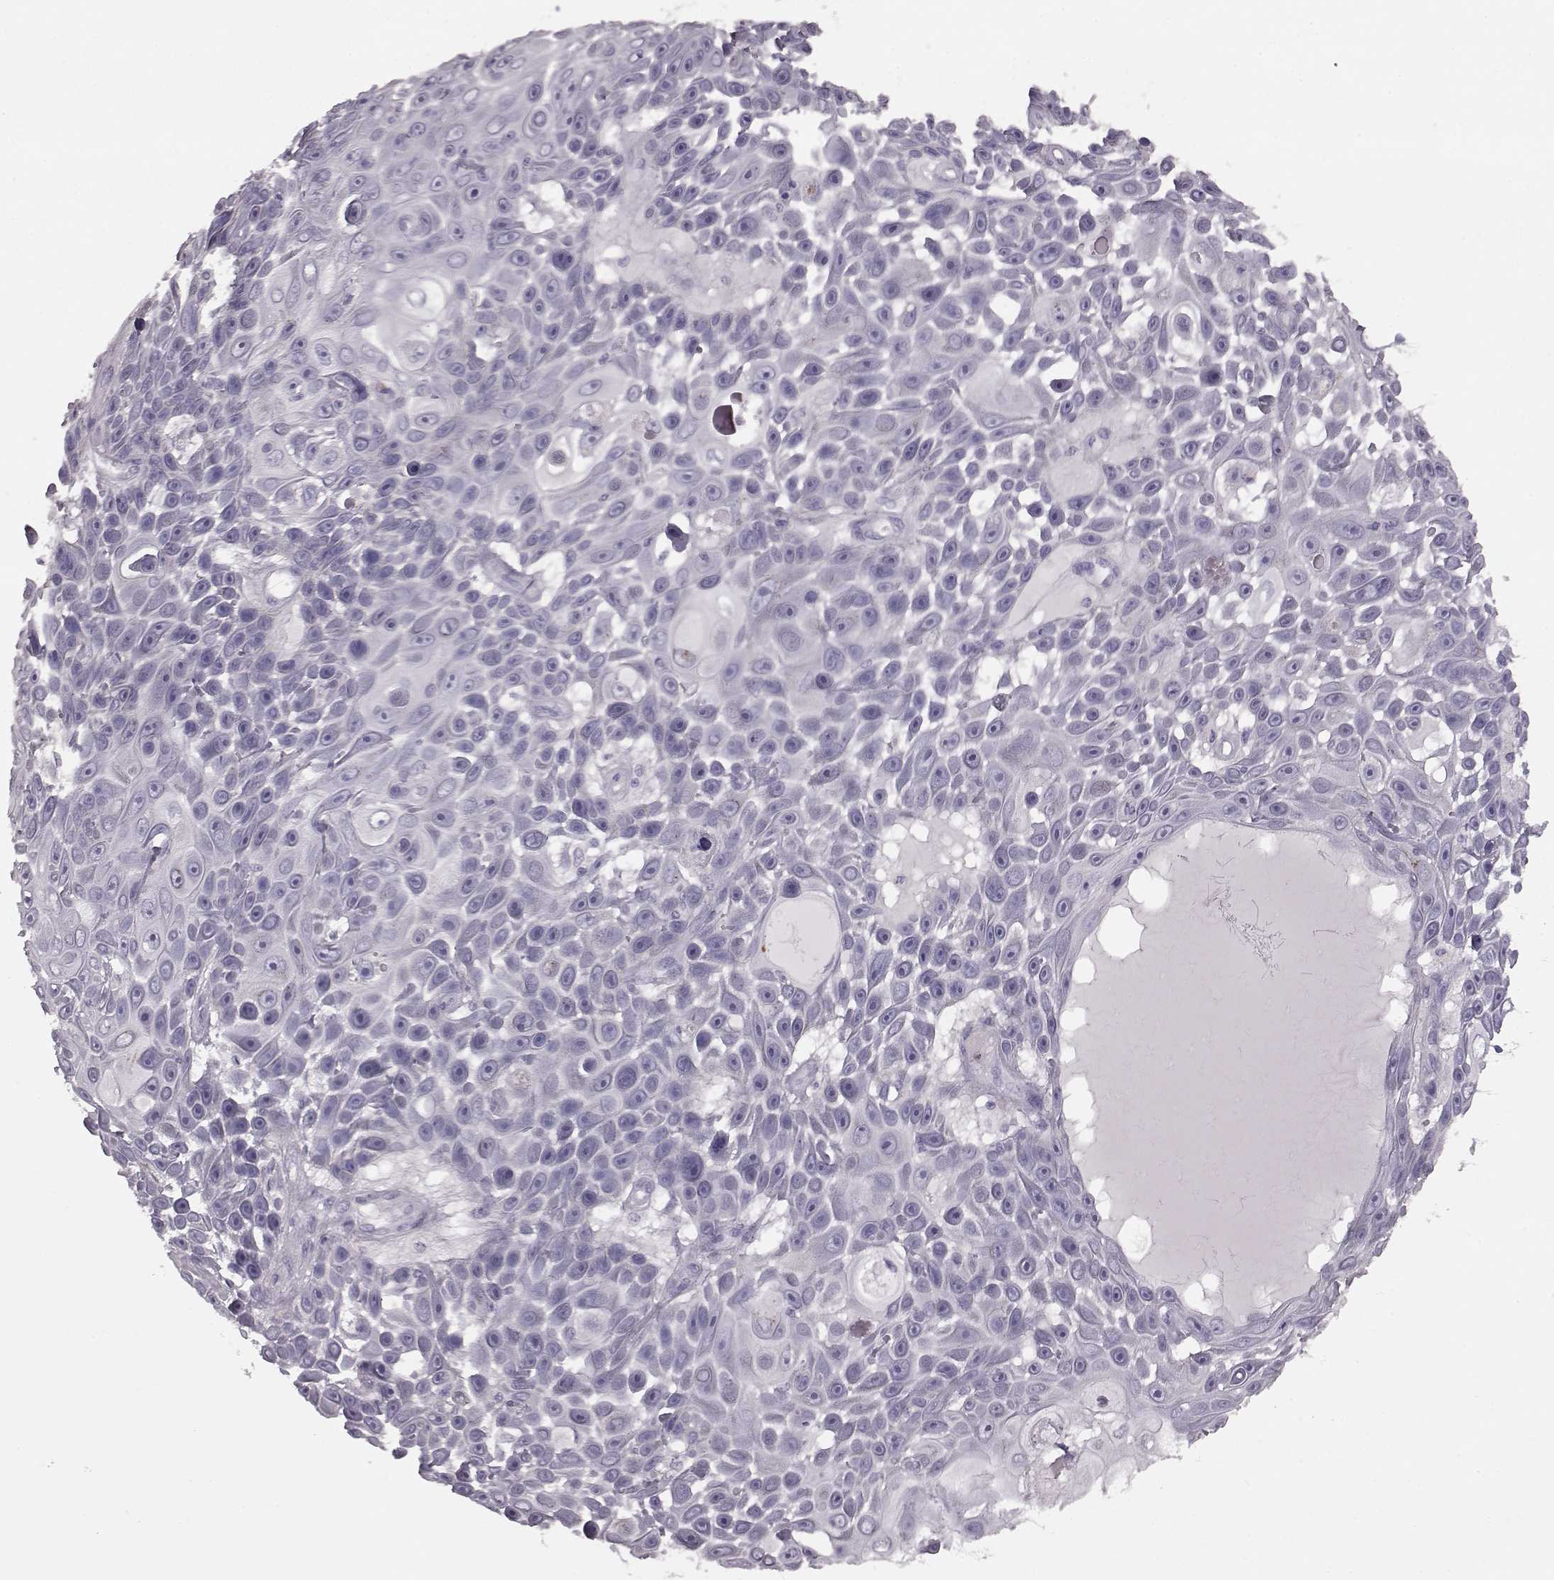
{"staining": {"intensity": "negative", "quantity": "none", "location": "none"}, "tissue": "skin cancer", "cell_type": "Tumor cells", "image_type": "cancer", "snomed": [{"axis": "morphology", "description": "Squamous cell carcinoma, NOS"}, {"axis": "topography", "description": "Skin"}], "caption": "Immunohistochemical staining of human skin squamous cell carcinoma displays no significant positivity in tumor cells. (Brightfield microscopy of DAB IHC at high magnification).", "gene": "CRYBA2", "patient": {"sex": "male", "age": 82}}